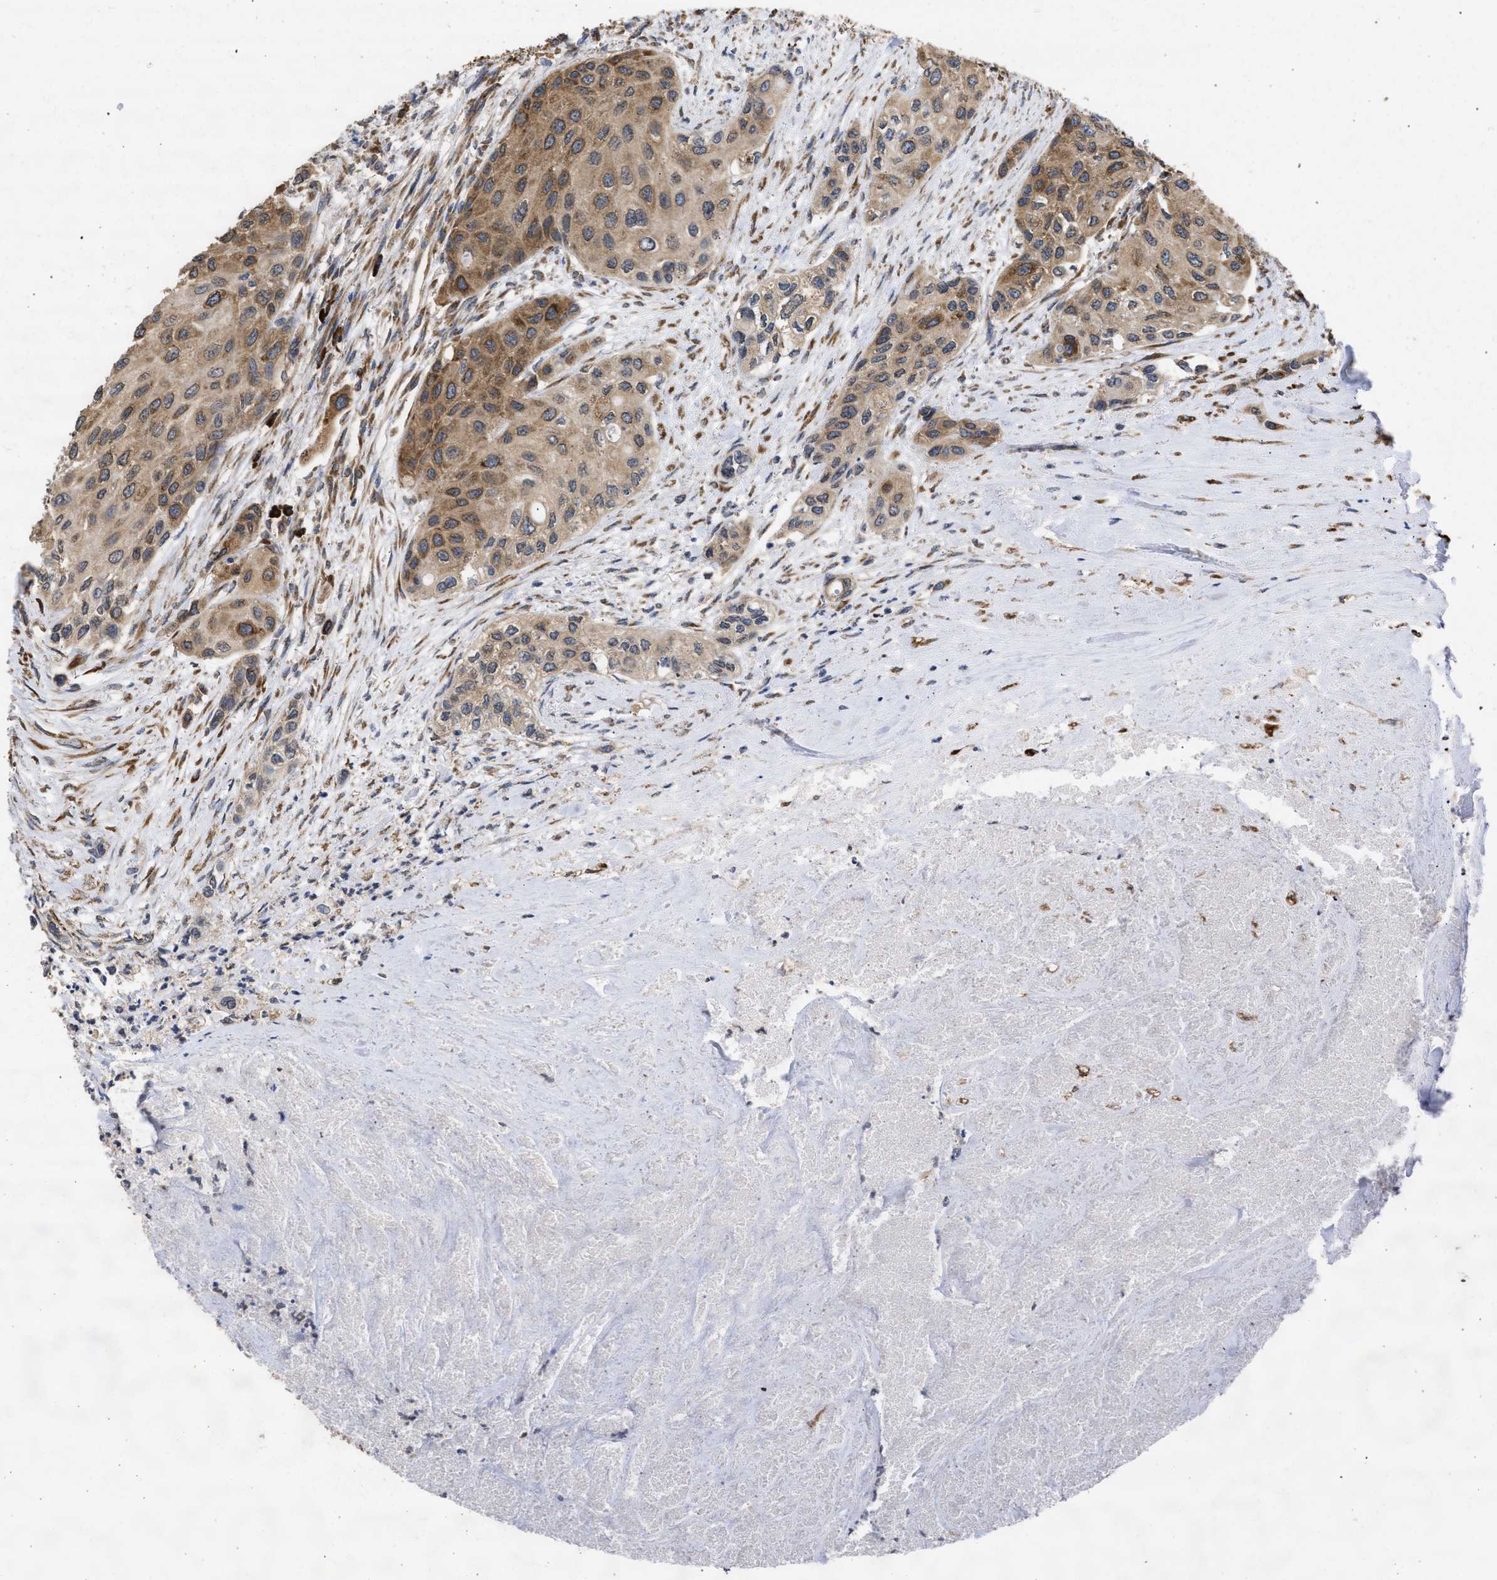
{"staining": {"intensity": "moderate", "quantity": ">75%", "location": "cytoplasmic/membranous"}, "tissue": "urothelial cancer", "cell_type": "Tumor cells", "image_type": "cancer", "snomed": [{"axis": "morphology", "description": "Urothelial carcinoma, High grade"}, {"axis": "topography", "description": "Urinary bladder"}], "caption": "A histopathology image of urothelial cancer stained for a protein demonstrates moderate cytoplasmic/membranous brown staining in tumor cells.", "gene": "DNAJC1", "patient": {"sex": "female", "age": 56}}